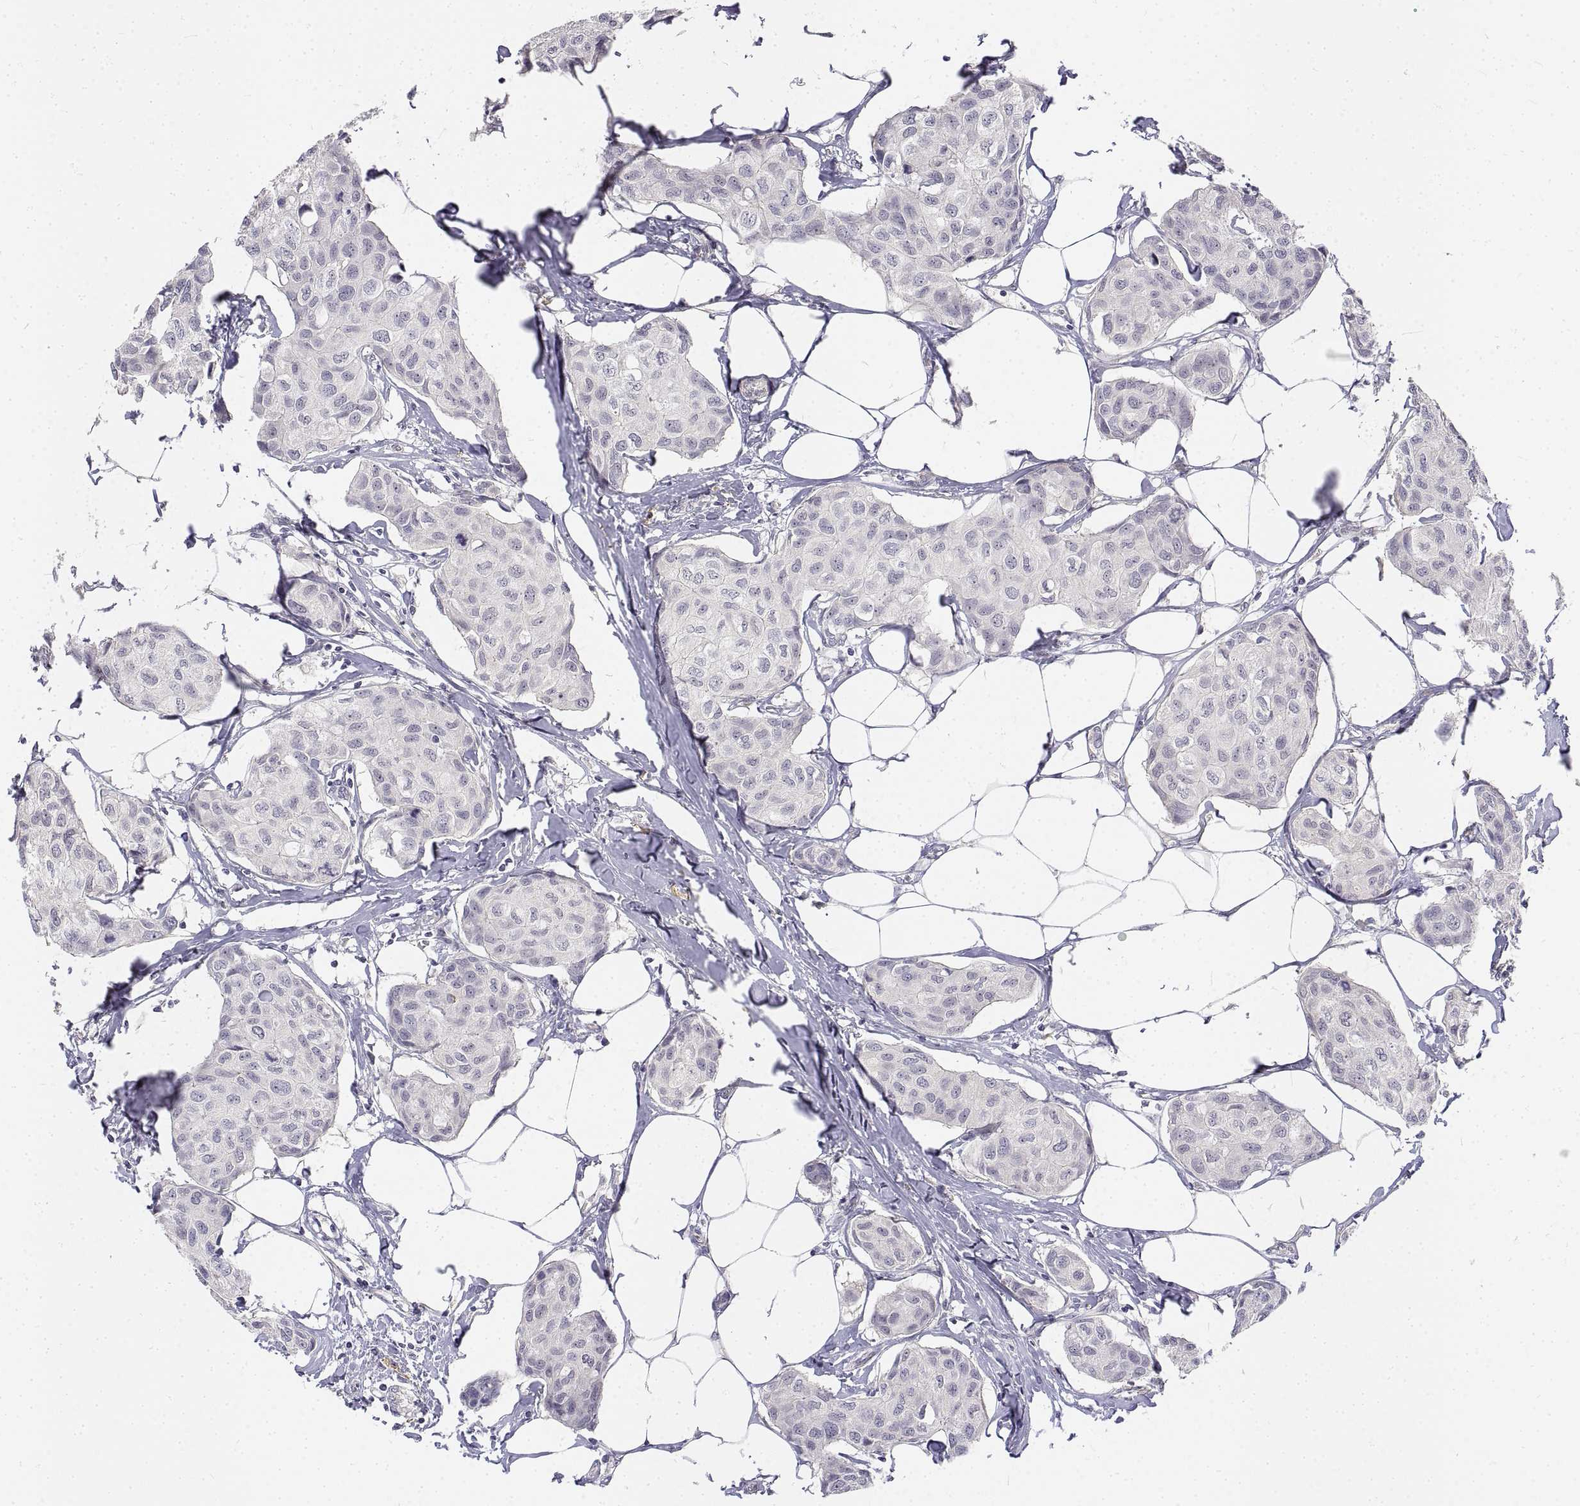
{"staining": {"intensity": "negative", "quantity": "none", "location": "none"}, "tissue": "breast cancer", "cell_type": "Tumor cells", "image_type": "cancer", "snomed": [{"axis": "morphology", "description": "Duct carcinoma"}, {"axis": "topography", "description": "Breast"}], "caption": "This is an immunohistochemistry photomicrograph of breast cancer. There is no positivity in tumor cells.", "gene": "ANO2", "patient": {"sex": "female", "age": 80}}